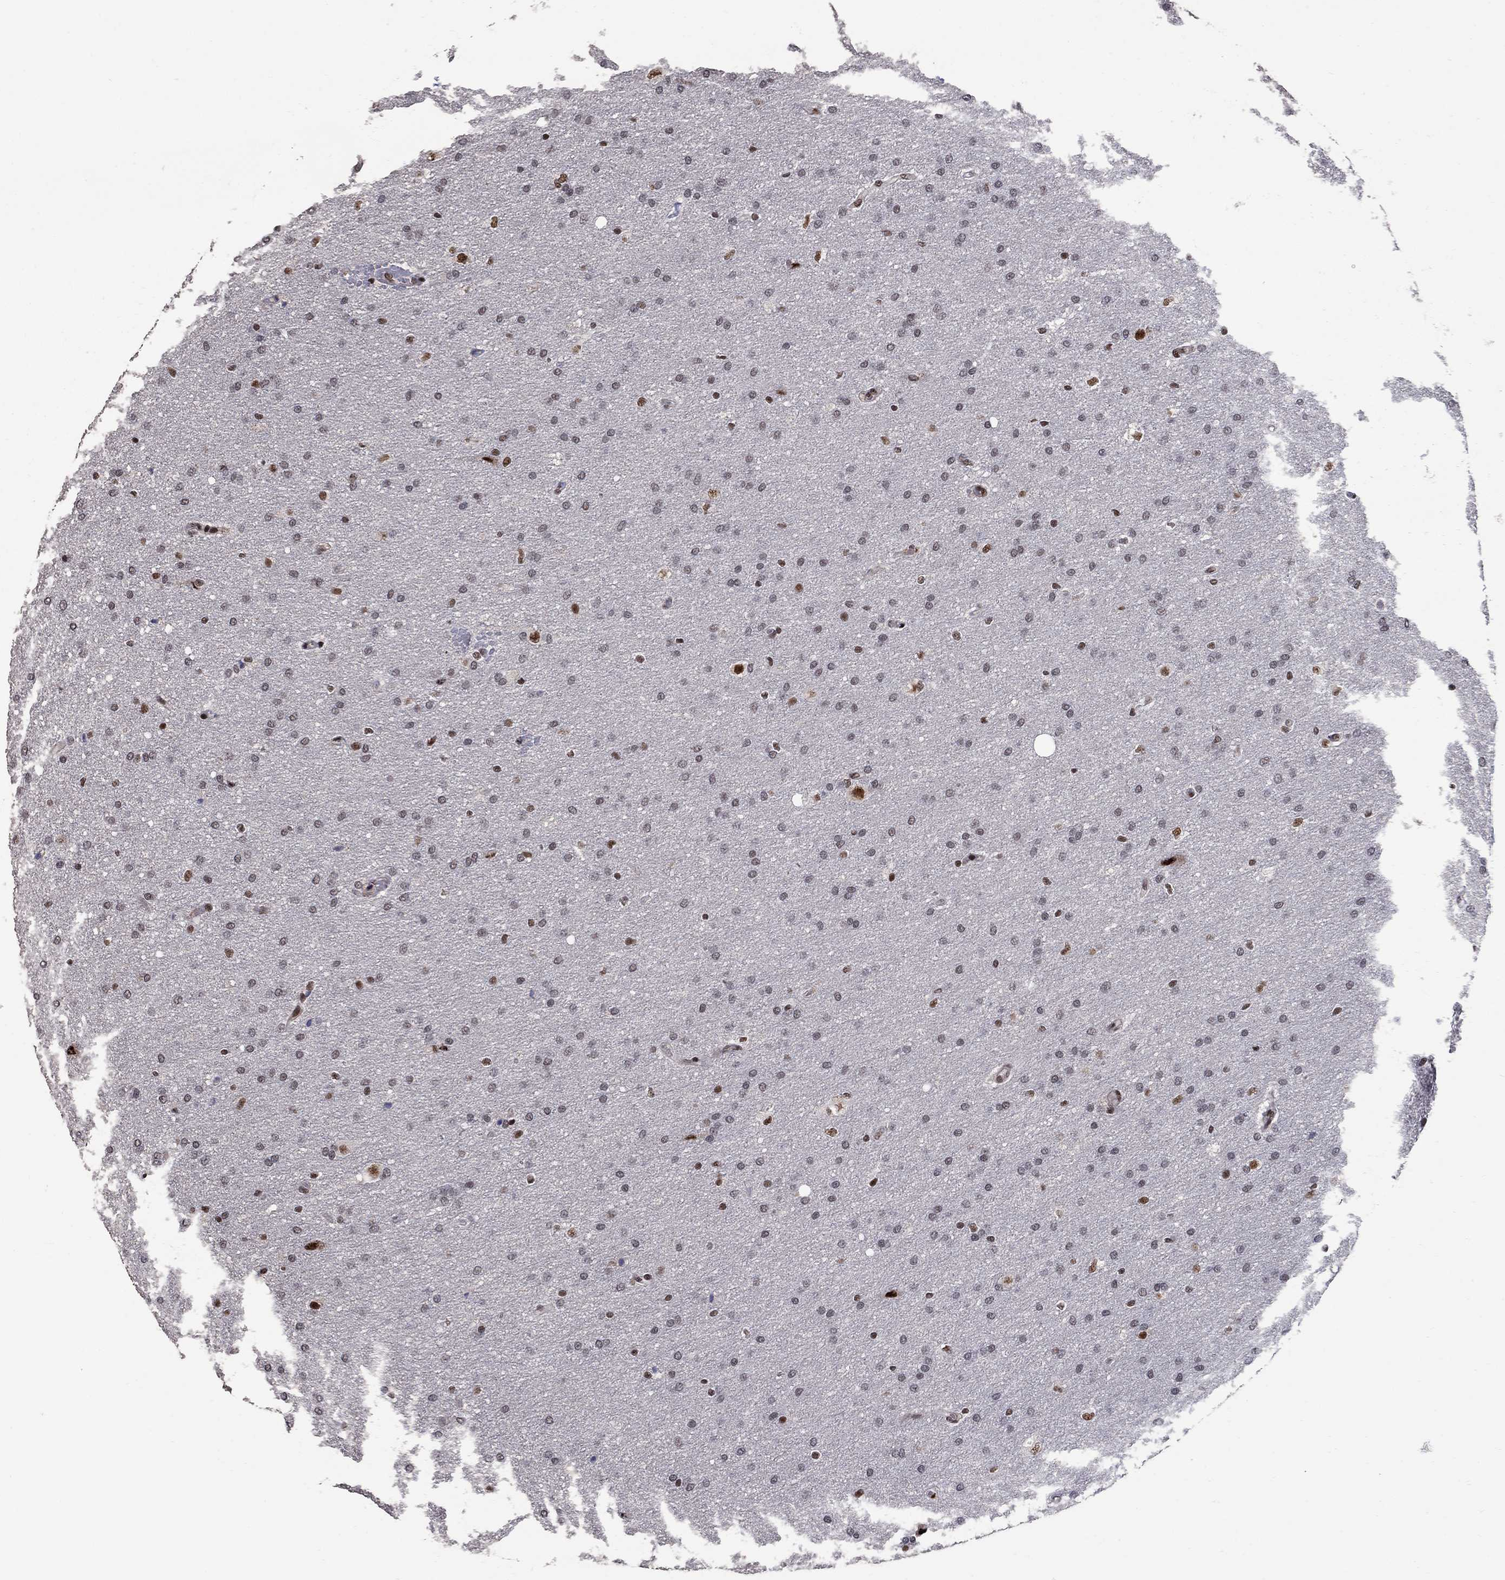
{"staining": {"intensity": "strong", "quantity": "<25%", "location": "nuclear"}, "tissue": "glioma", "cell_type": "Tumor cells", "image_type": "cancer", "snomed": [{"axis": "morphology", "description": "Glioma, malignant, Low grade"}, {"axis": "topography", "description": "Brain"}], "caption": "This photomicrograph shows malignant glioma (low-grade) stained with immunohistochemistry (IHC) to label a protein in brown. The nuclear of tumor cells show strong positivity for the protein. Nuclei are counter-stained blue.", "gene": "PNISR", "patient": {"sex": "female", "age": 37}}